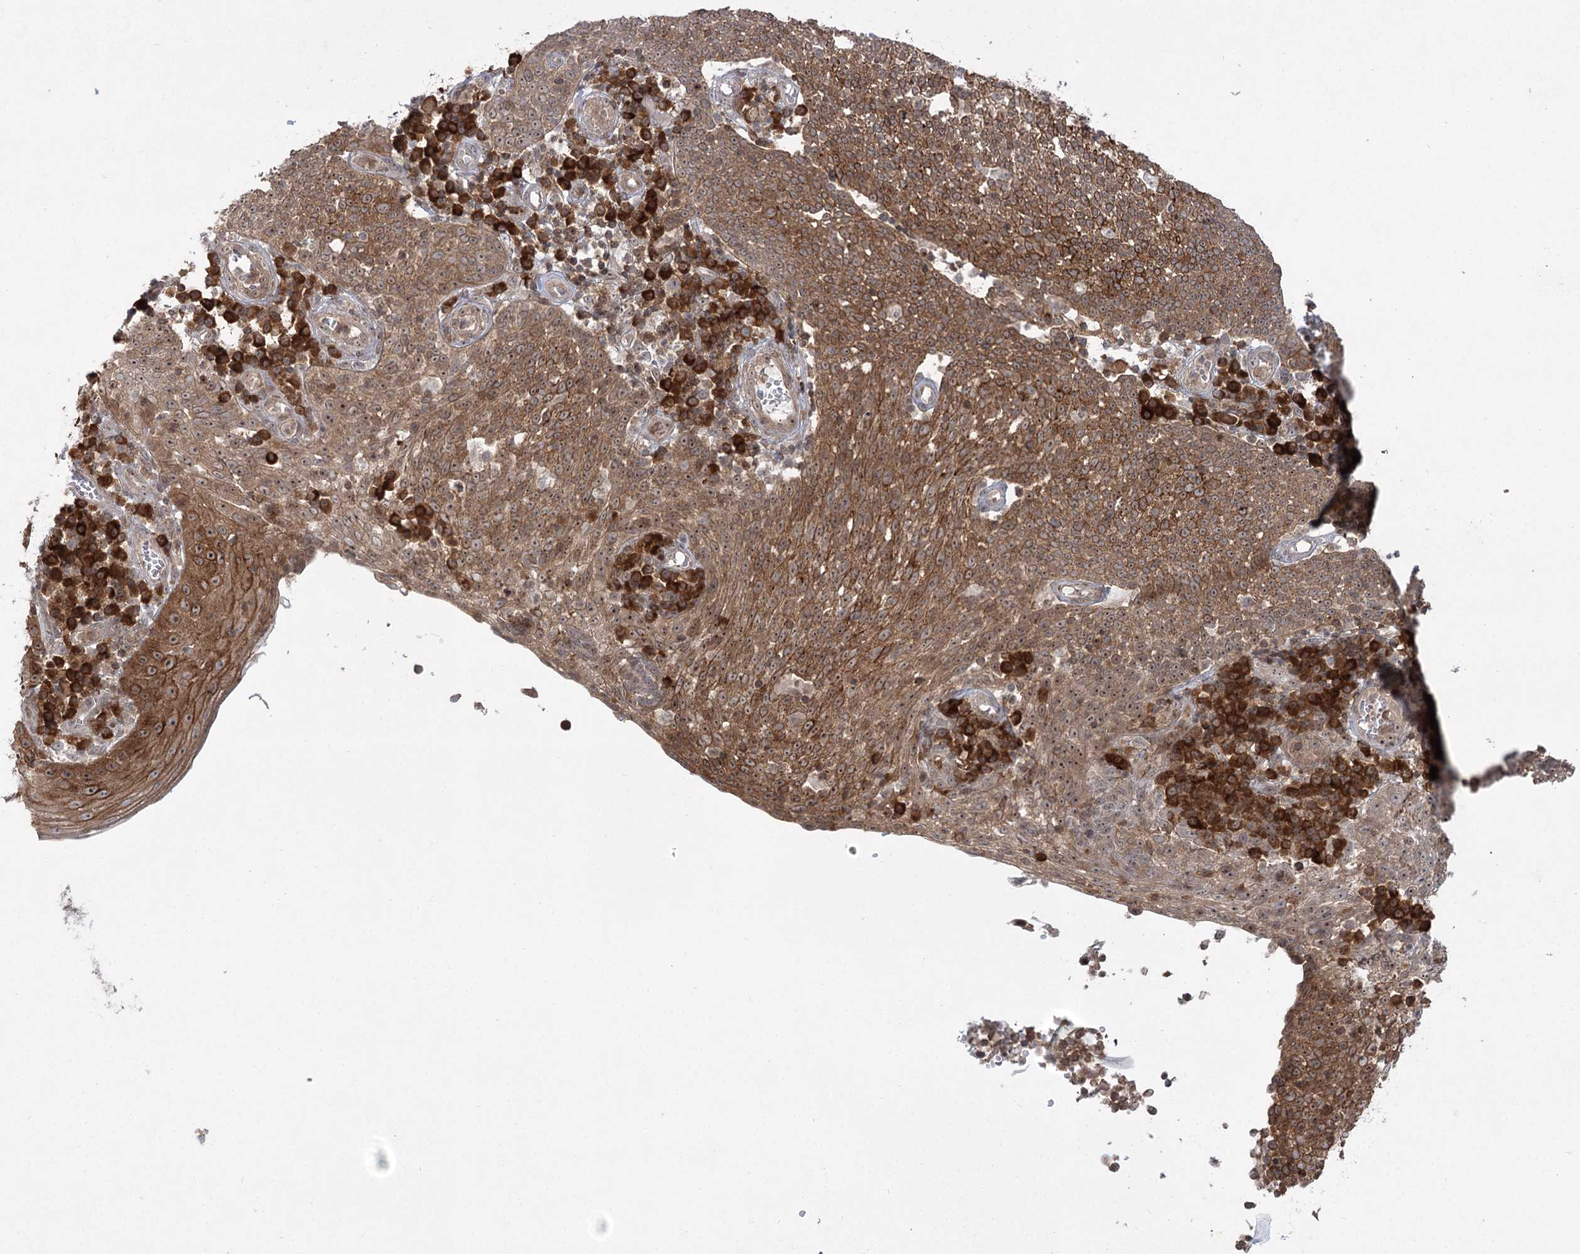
{"staining": {"intensity": "moderate", "quantity": ">75%", "location": "cytoplasmic/membranous,nuclear"}, "tissue": "cervical cancer", "cell_type": "Tumor cells", "image_type": "cancer", "snomed": [{"axis": "morphology", "description": "Squamous cell carcinoma, NOS"}, {"axis": "topography", "description": "Cervix"}], "caption": "Cervical cancer was stained to show a protein in brown. There is medium levels of moderate cytoplasmic/membranous and nuclear positivity in about >75% of tumor cells.", "gene": "SYTL1", "patient": {"sex": "female", "age": 34}}